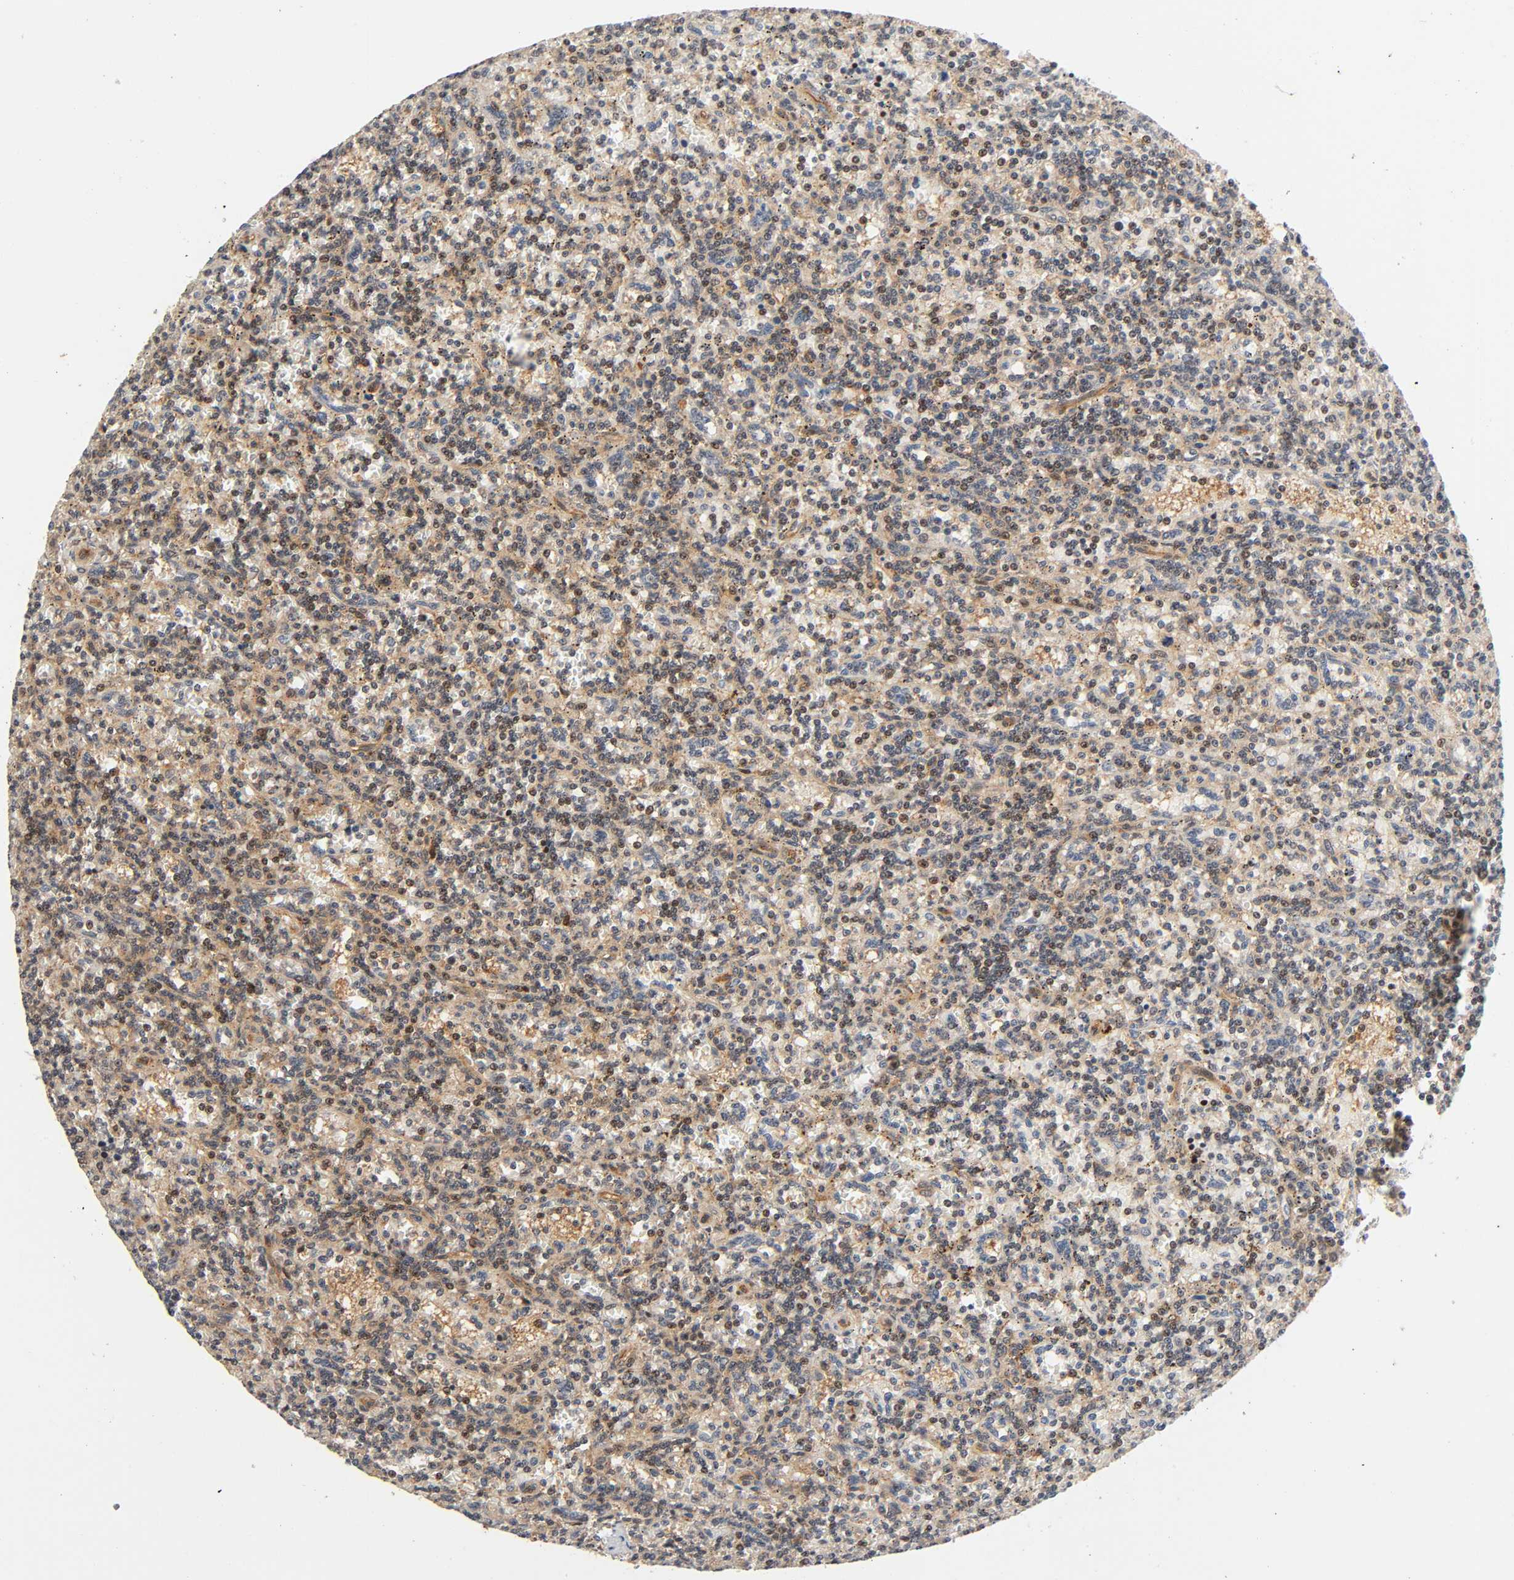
{"staining": {"intensity": "weak", "quantity": "<25%", "location": "nuclear"}, "tissue": "lymphoma", "cell_type": "Tumor cells", "image_type": "cancer", "snomed": [{"axis": "morphology", "description": "Malignant lymphoma, non-Hodgkin's type, Low grade"}, {"axis": "topography", "description": "Spleen"}], "caption": "An image of human malignant lymphoma, non-Hodgkin's type (low-grade) is negative for staining in tumor cells.", "gene": "IQCJ-SCHIP1", "patient": {"sex": "male", "age": 73}}